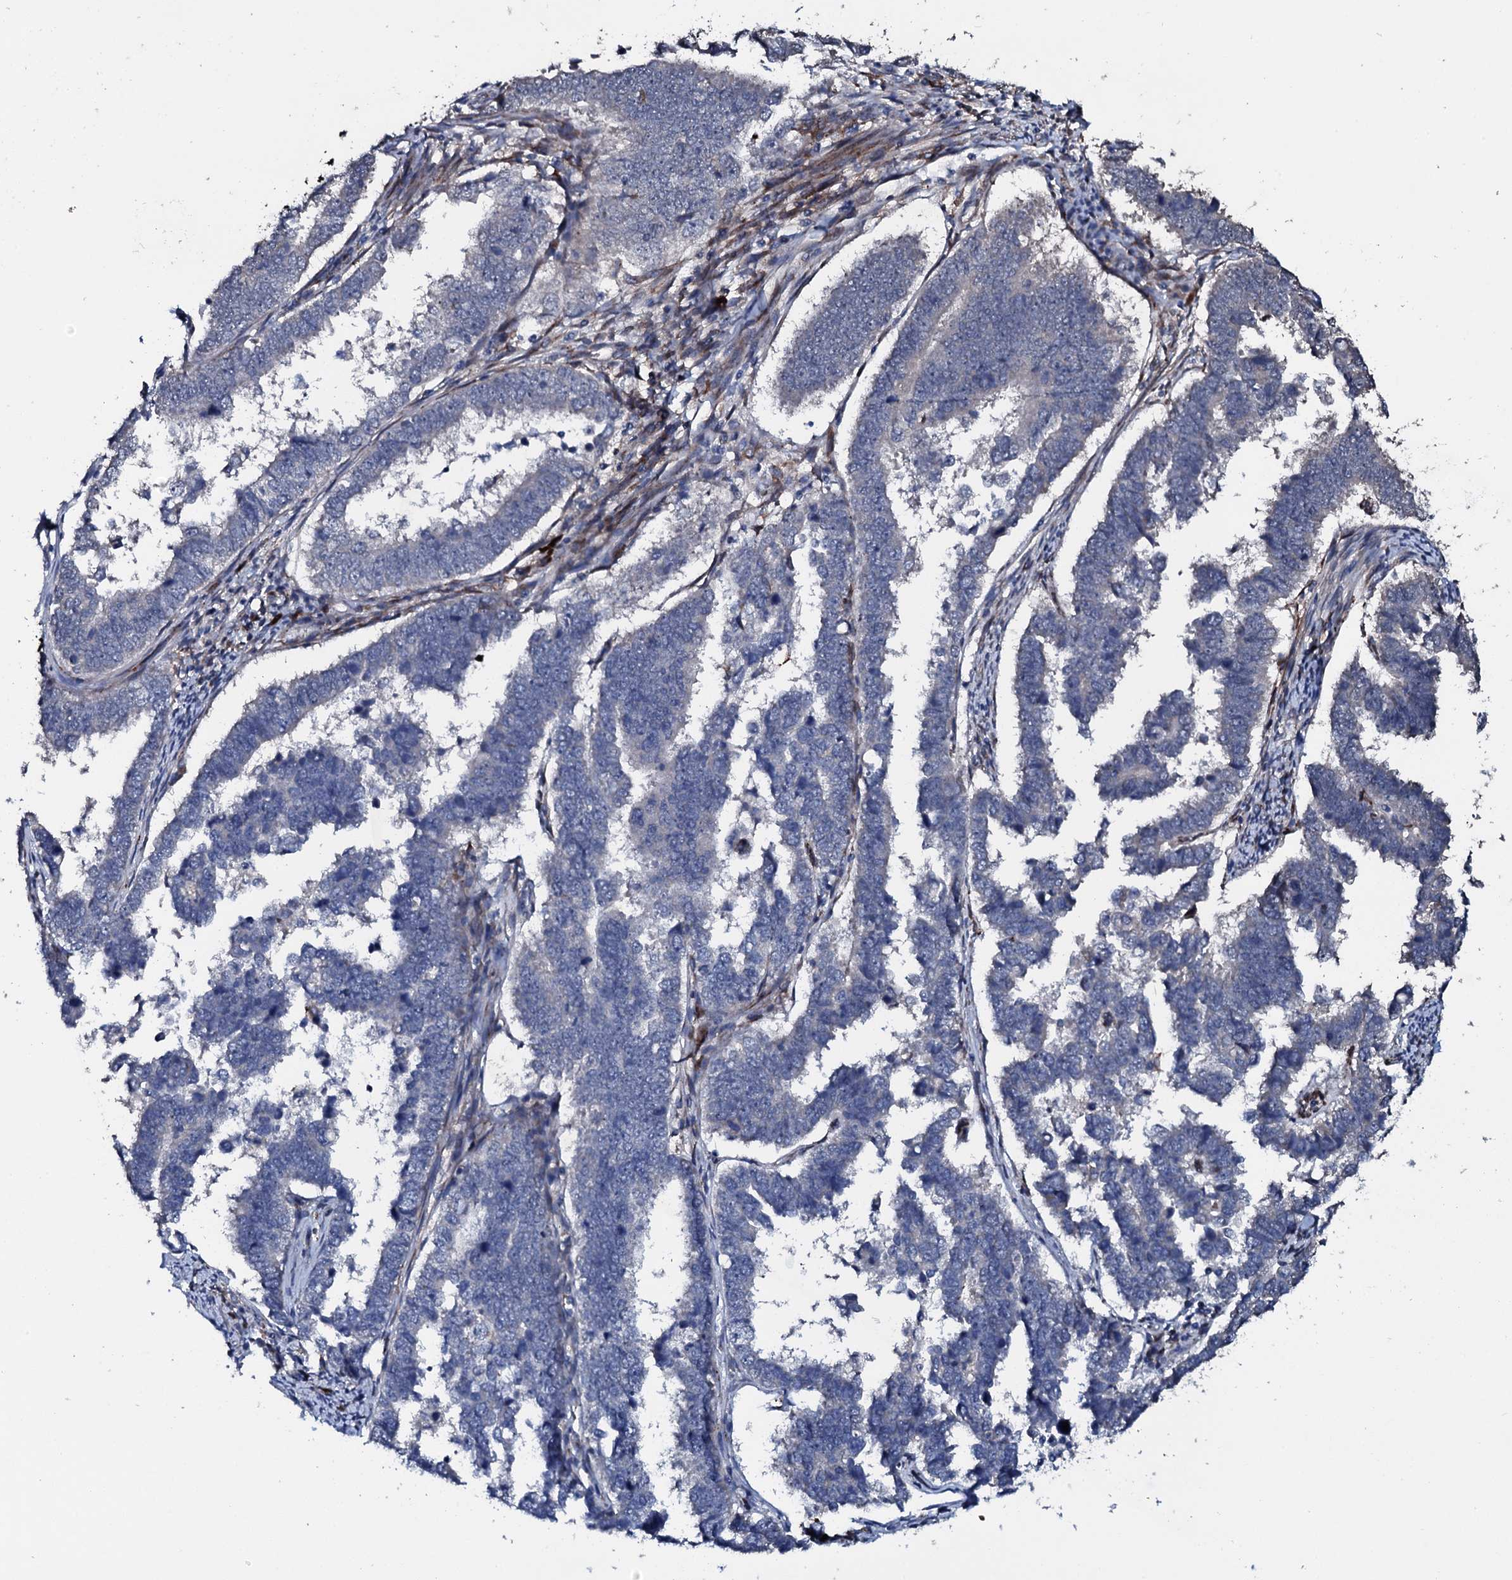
{"staining": {"intensity": "negative", "quantity": "none", "location": "none"}, "tissue": "endometrial cancer", "cell_type": "Tumor cells", "image_type": "cancer", "snomed": [{"axis": "morphology", "description": "Adenocarcinoma, NOS"}, {"axis": "topography", "description": "Endometrium"}], "caption": "Protein analysis of endometrial cancer shows no significant expression in tumor cells. (DAB IHC, high magnification).", "gene": "IL12B", "patient": {"sex": "female", "age": 75}}